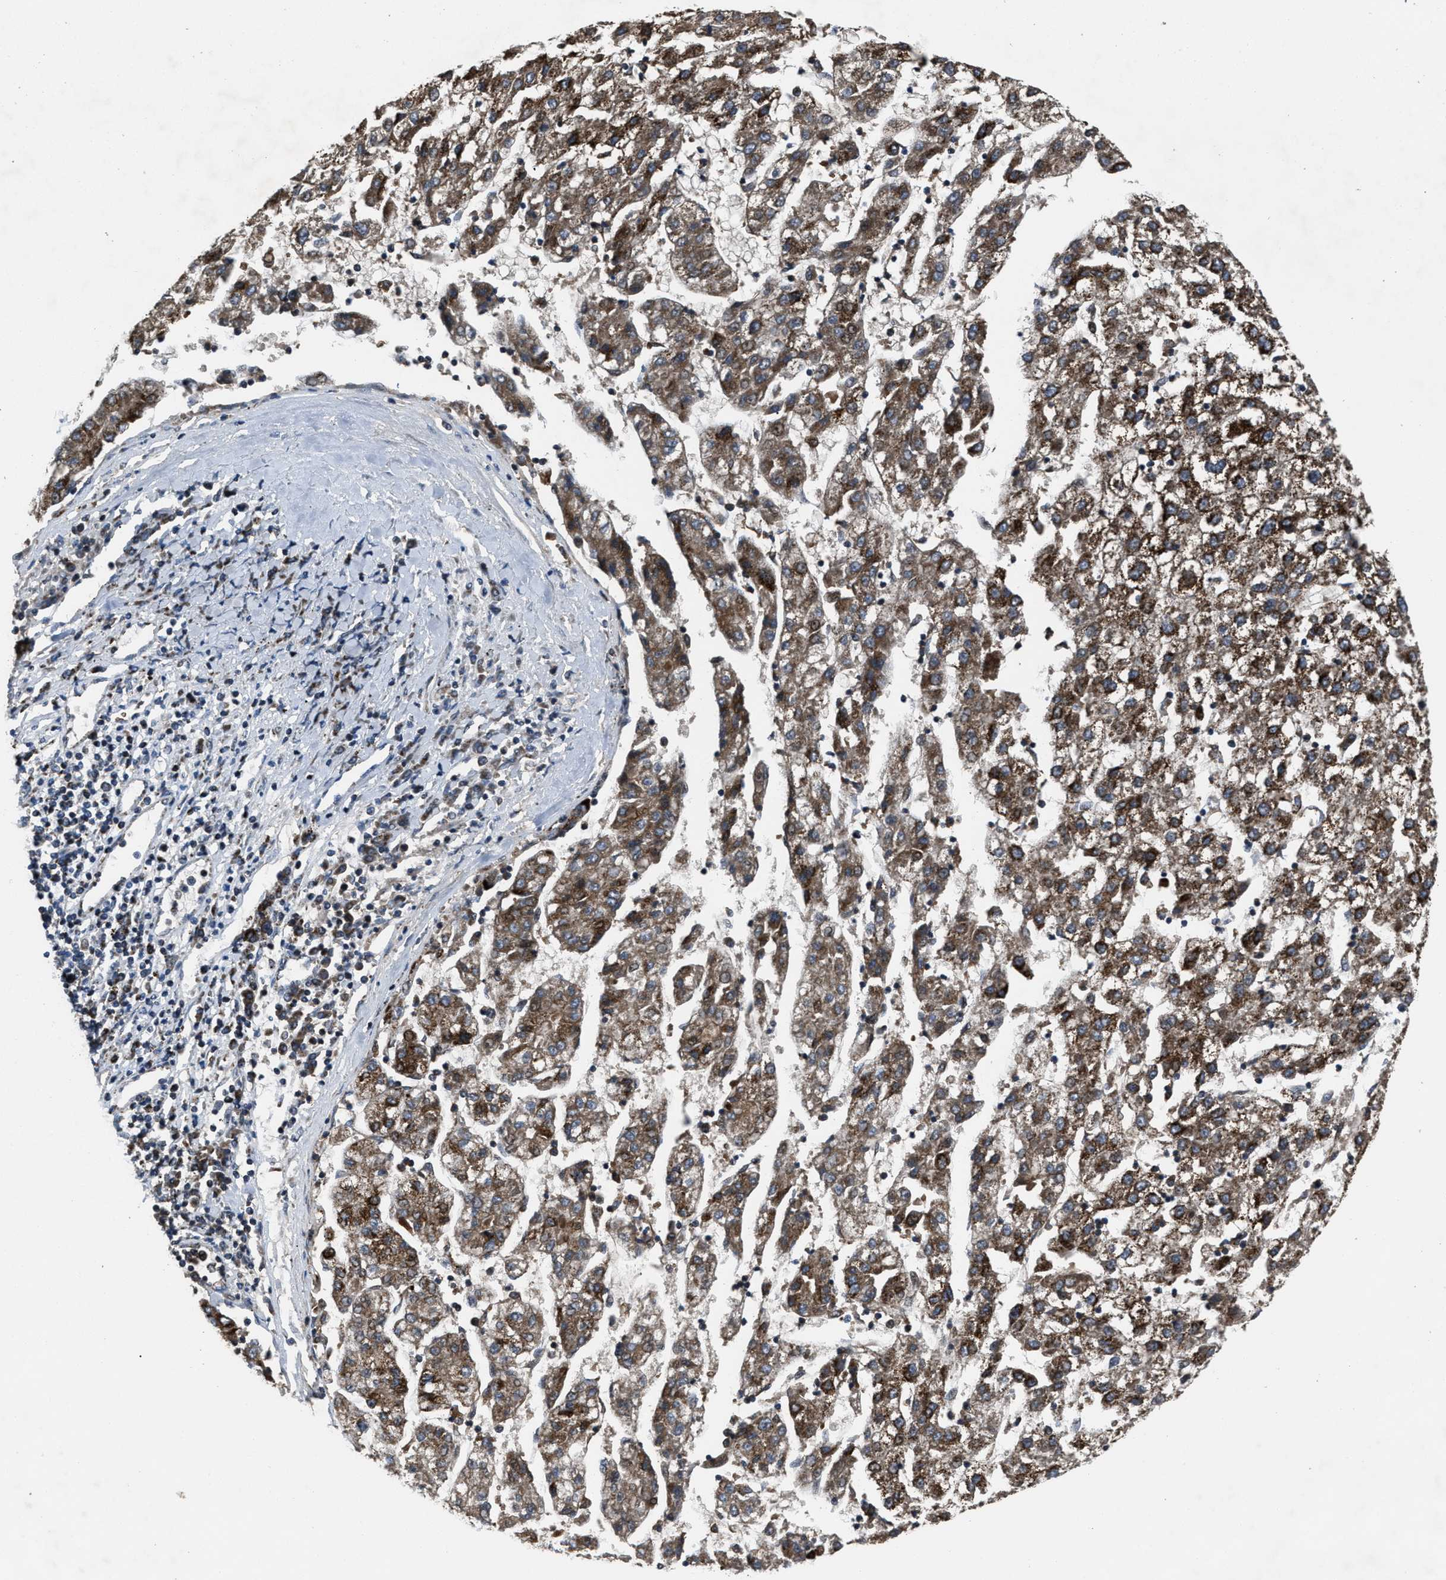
{"staining": {"intensity": "strong", "quantity": ">75%", "location": "cytoplasmic/membranous"}, "tissue": "liver cancer", "cell_type": "Tumor cells", "image_type": "cancer", "snomed": [{"axis": "morphology", "description": "Carcinoma, Hepatocellular, NOS"}, {"axis": "topography", "description": "Liver"}], "caption": "Human hepatocellular carcinoma (liver) stained with a protein marker exhibits strong staining in tumor cells.", "gene": "PASK", "patient": {"sex": "male", "age": 72}}